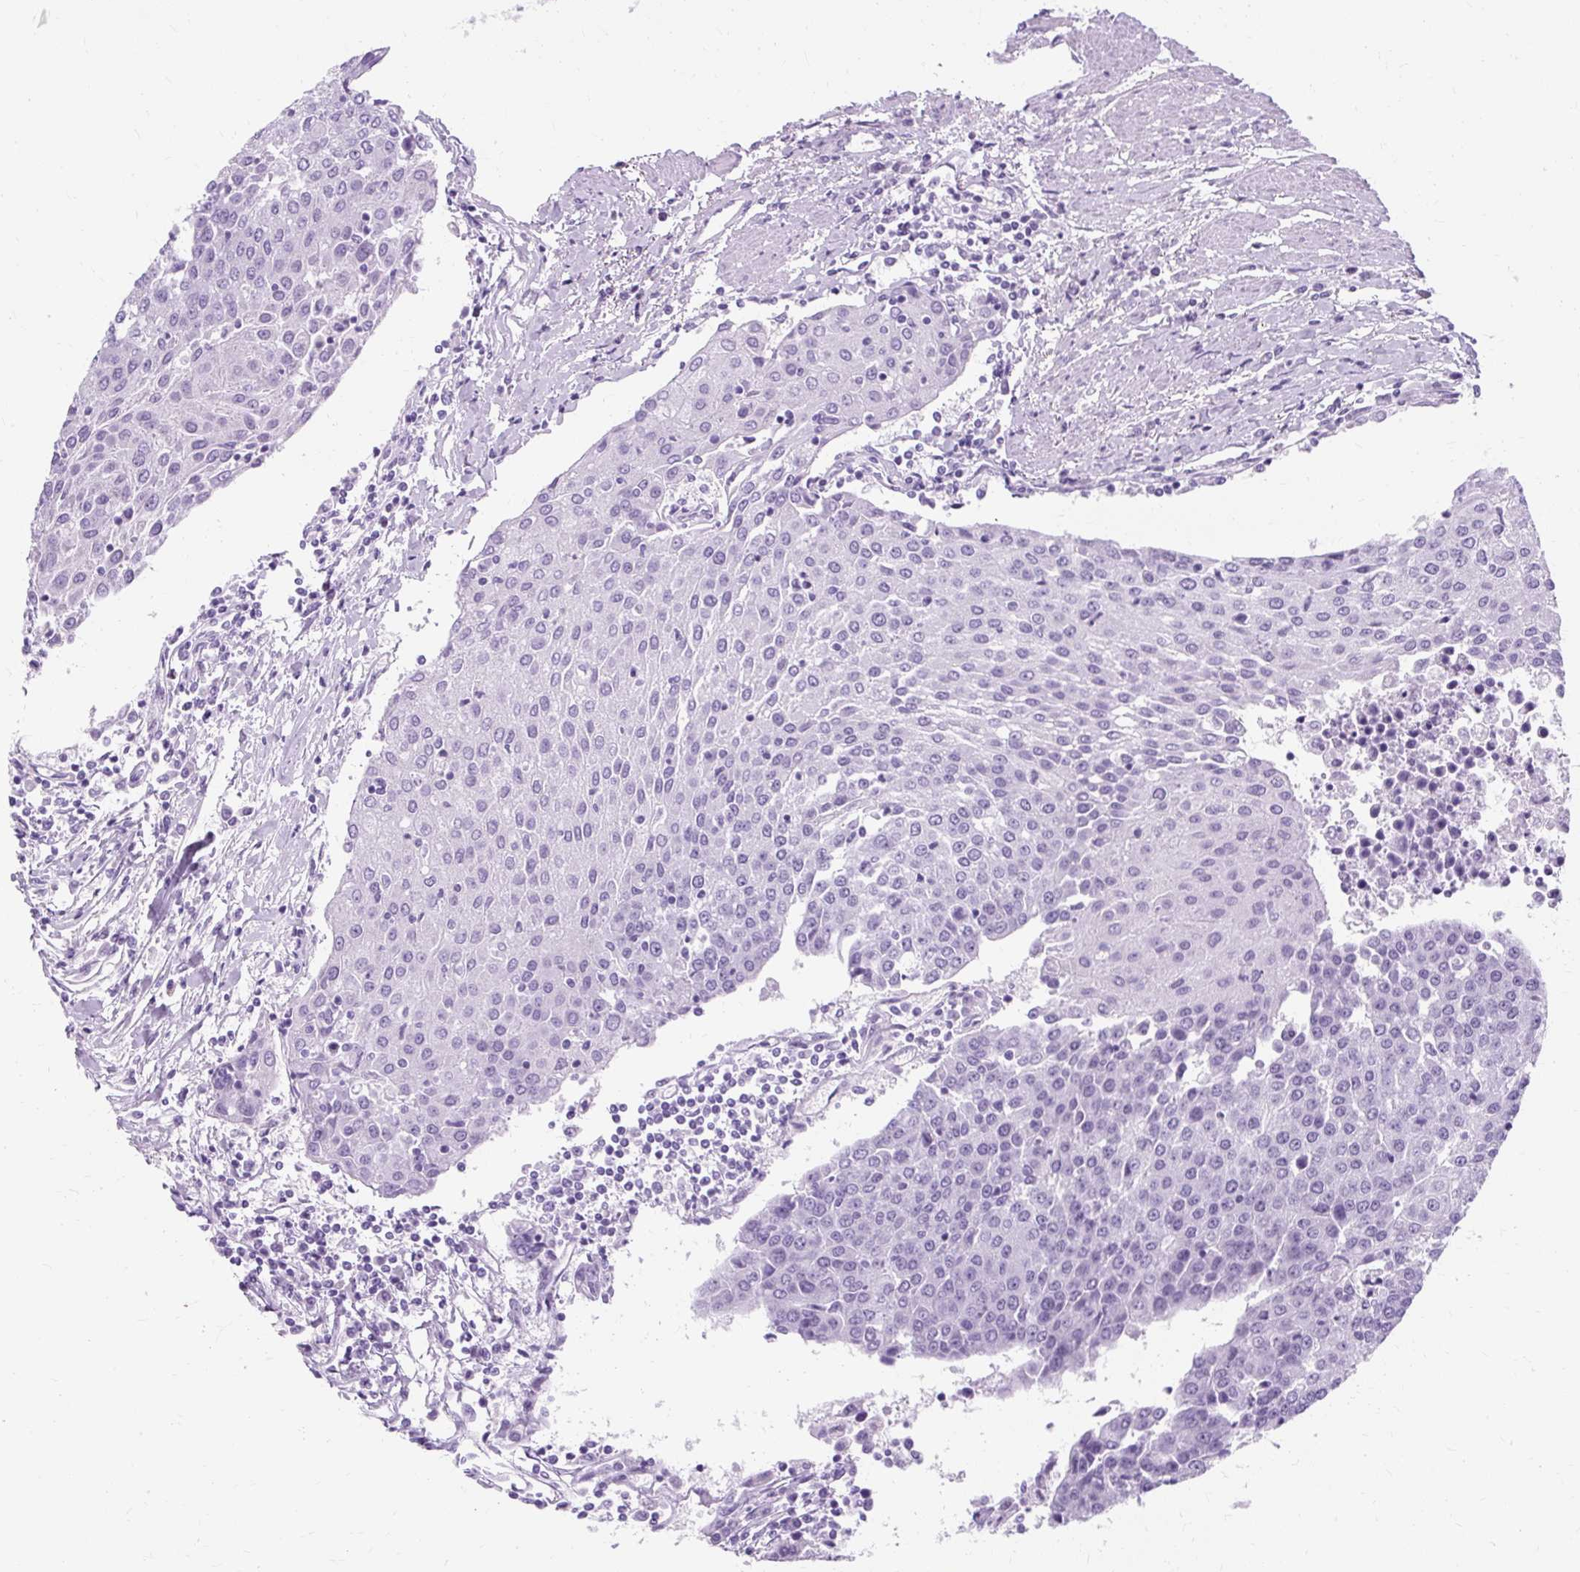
{"staining": {"intensity": "negative", "quantity": "none", "location": "none"}, "tissue": "urothelial cancer", "cell_type": "Tumor cells", "image_type": "cancer", "snomed": [{"axis": "morphology", "description": "Urothelial carcinoma, High grade"}, {"axis": "topography", "description": "Urinary bladder"}], "caption": "High magnification brightfield microscopy of urothelial cancer stained with DAB (brown) and counterstained with hematoxylin (blue): tumor cells show no significant expression. (Stains: DAB (3,3'-diaminobenzidine) immunohistochemistry (IHC) with hematoxylin counter stain, Microscopy: brightfield microscopy at high magnification).", "gene": "TMEM89", "patient": {"sex": "female", "age": 85}}